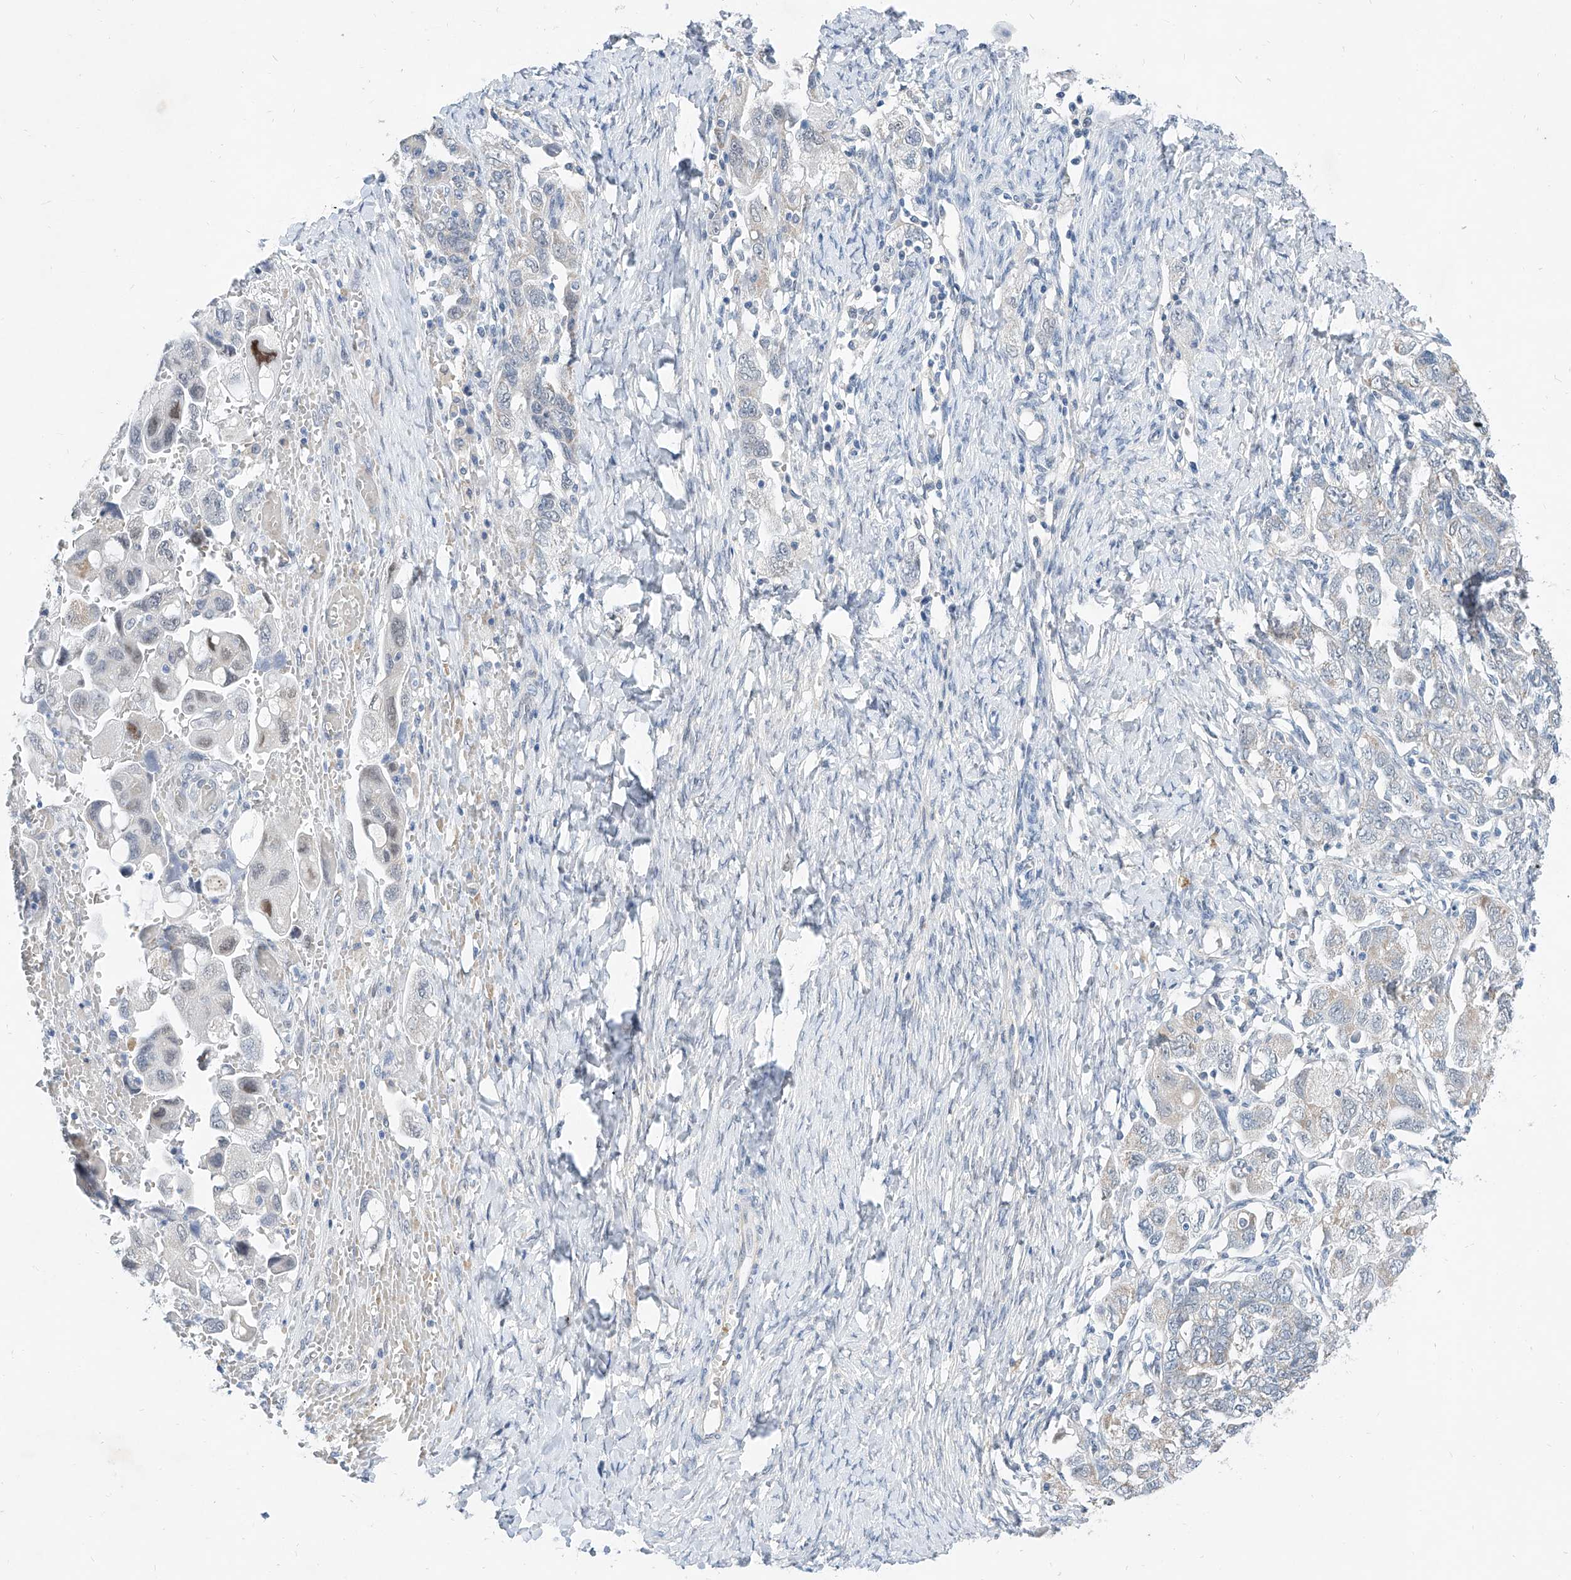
{"staining": {"intensity": "weak", "quantity": "<25%", "location": "cytoplasmic/membranous,nuclear"}, "tissue": "ovarian cancer", "cell_type": "Tumor cells", "image_type": "cancer", "snomed": [{"axis": "morphology", "description": "Carcinoma, NOS"}, {"axis": "morphology", "description": "Cystadenocarcinoma, serous, NOS"}, {"axis": "topography", "description": "Ovary"}], "caption": "A high-resolution photomicrograph shows IHC staining of ovarian cancer, which displays no significant positivity in tumor cells. The staining is performed using DAB (3,3'-diaminobenzidine) brown chromogen with nuclei counter-stained in using hematoxylin.", "gene": "BPTF", "patient": {"sex": "female", "age": 69}}